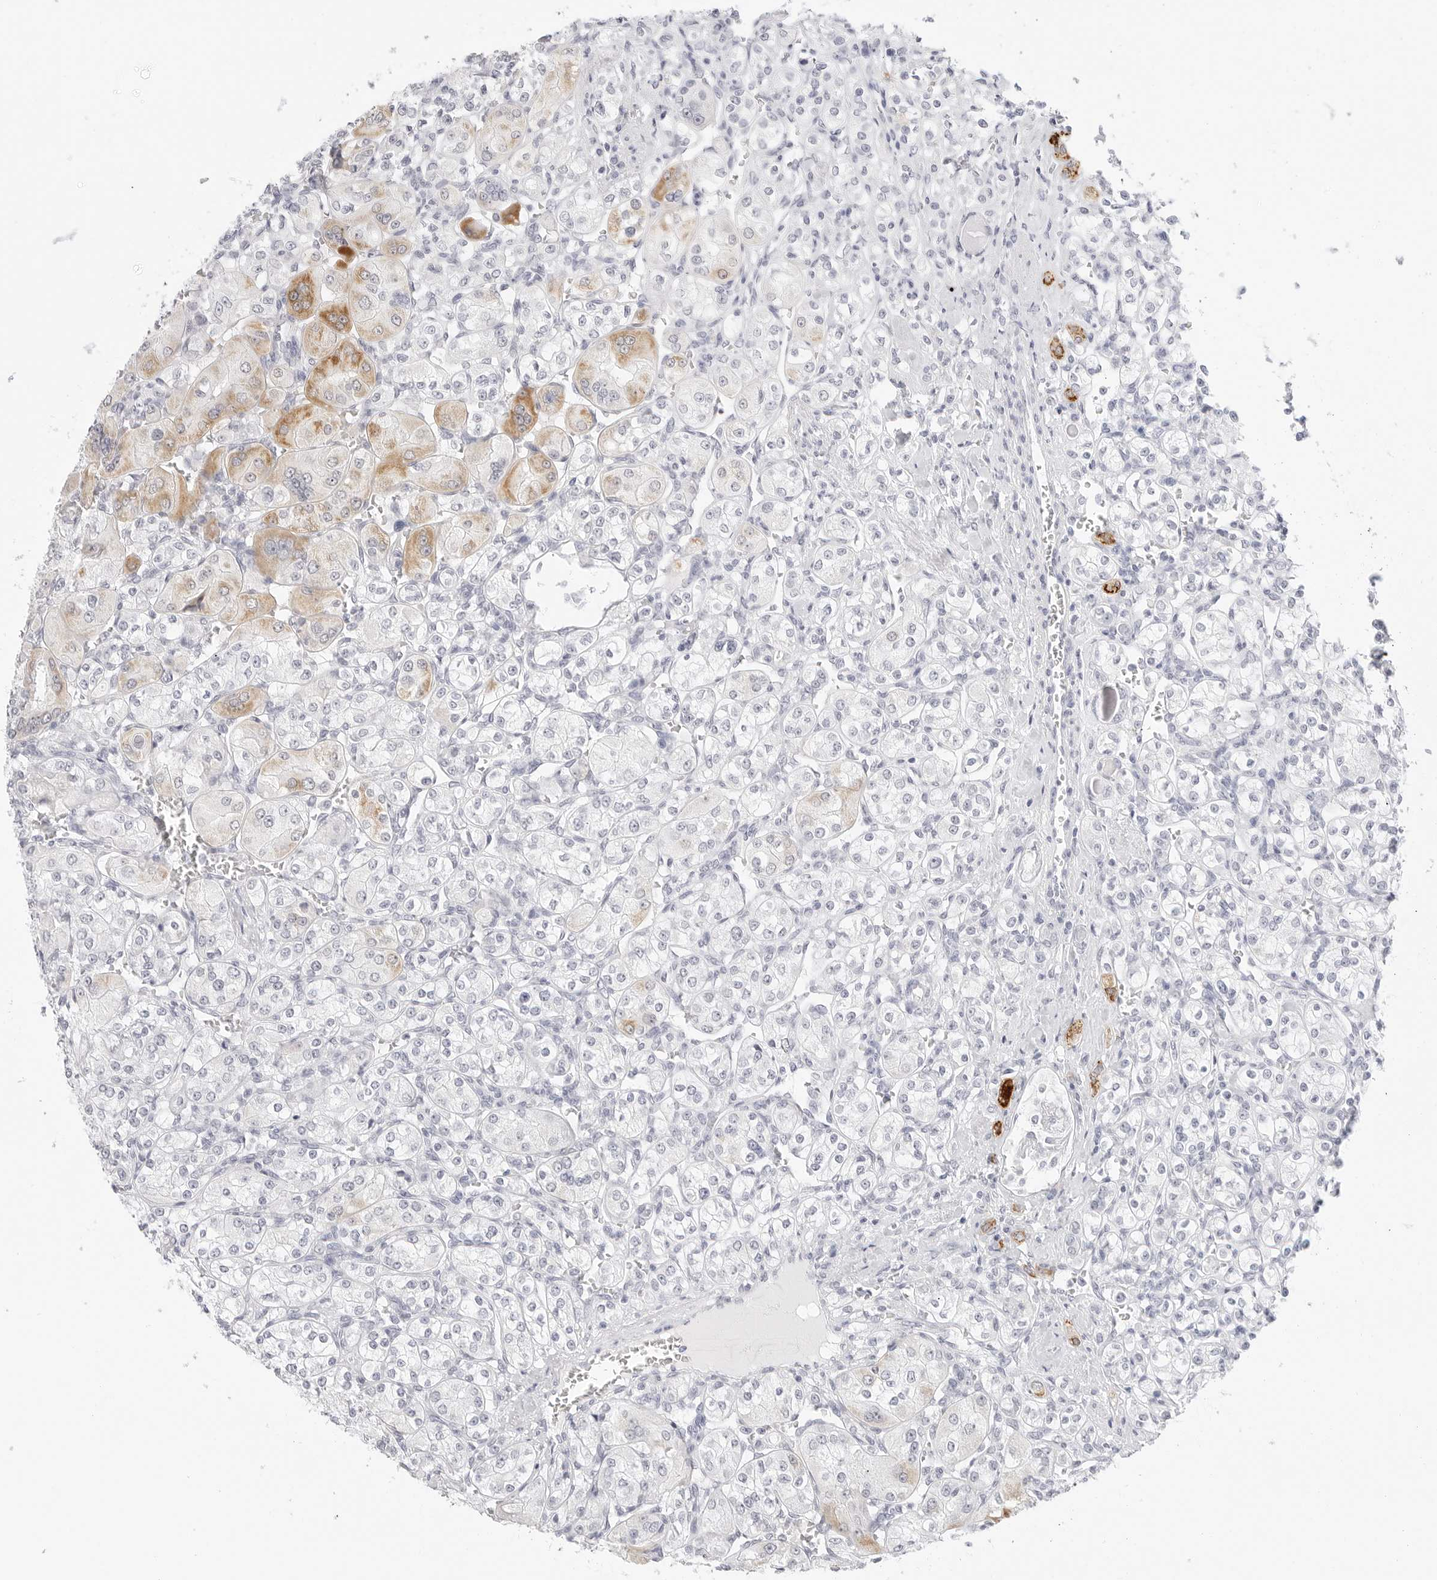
{"staining": {"intensity": "moderate", "quantity": "<25%", "location": "cytoplasmic/membranous"}, "tissue": "renal cancer", "cell_type": "Tumor cells", "image_type": "cancer", "snomed": [{"axis": "morphology", "description": "Adenocarcinoma, NOS"}, {"axis": "topography", "description": "Kidney"}], "caption": "Tumor cells display low levels of moderate cytoplasmic/membranous positivity in about <25% of cells in renal cancer.", "gene": "HMGCS2", "patient": {"sex": "male", "age": 77}}